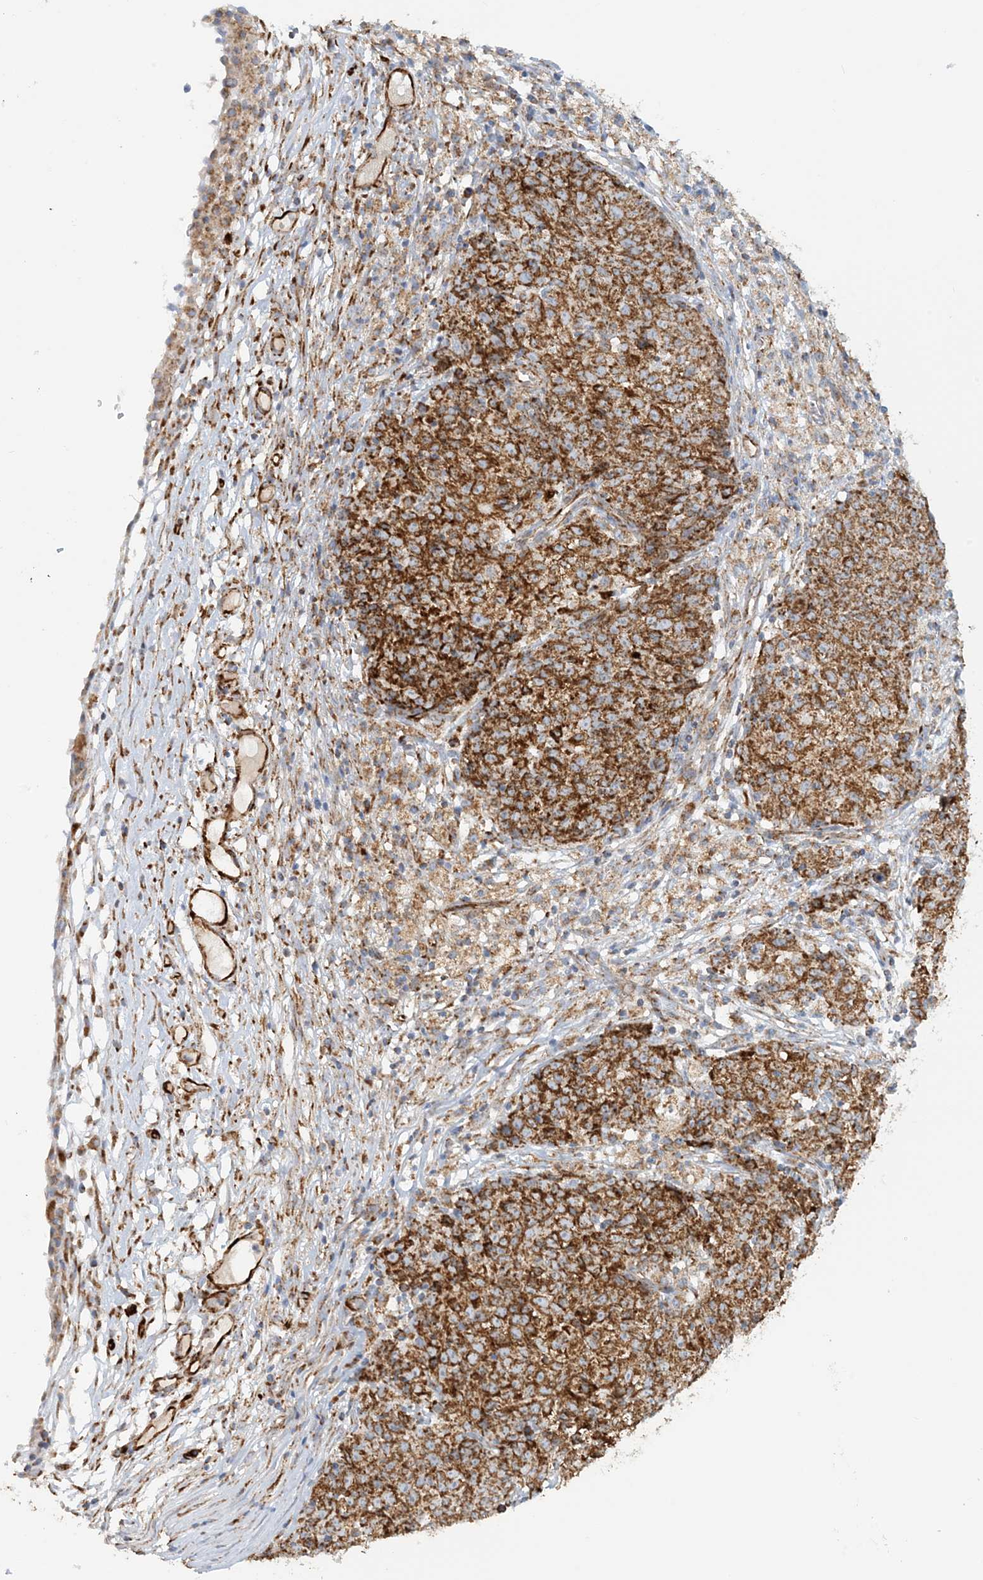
{"staining": {"intensity": "strong", "quantity": ">75%", "location": "cytoplasmic/membranous"}, "tissue": "ovarian cancer", "cell_type": "Tumor cells", "image_type": "cancer", "snomed": [{"axis": "morphology", "description": "Carcinoma, endometroid"}, {"axis": "topography", "description": "Ovary"}], "caption": "Protein expression analysis of endometroid carcinoma (ovarian) exhibits strong cytoplasmic/membranous staining in approximately >75% of tumor cells.", "gene": "COA3", "patient": {"sex": "female", "age": 42}}